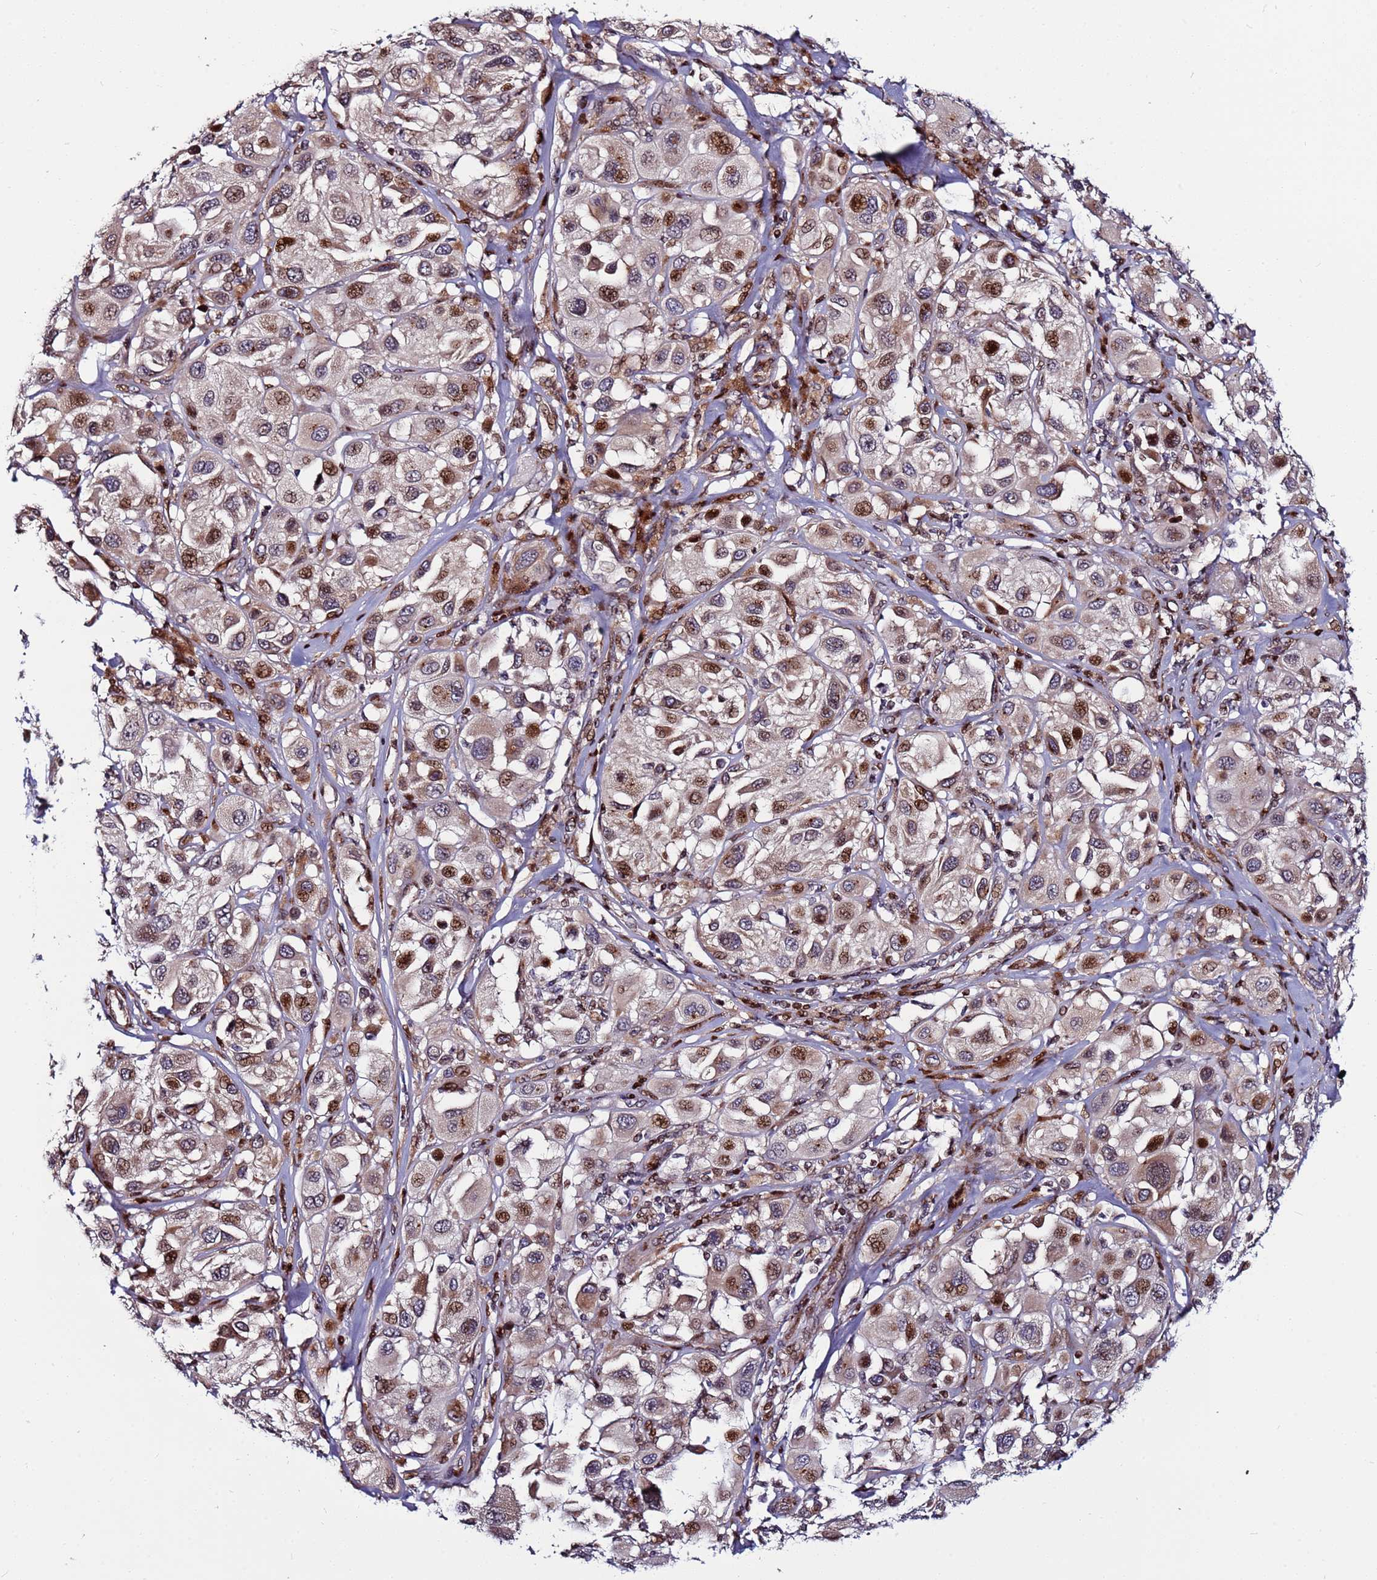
{"staining": {"intensity": "moderate", "quantity": ">75%", "location": "cytoplasmic/membranous,nuclear"}, "tissue": "melanoma", "cell_type": "Tumor cells", "image_type": "cancer", "snomed": [{"axis": "morphology", "description": "Malignant melanoma, Metastatic site"}, {"axis": "topography", "description": "Skin"}], "caption": "This histopathology image displays immunohistochemistry staining of malignant melanoma (metastatic site), with medium moderate cytoplasmic/membranous and nuclear staining in about >75% of tumor cells.", "gene": "WBP11", "patient": {"sex": "male", "age": 41}}